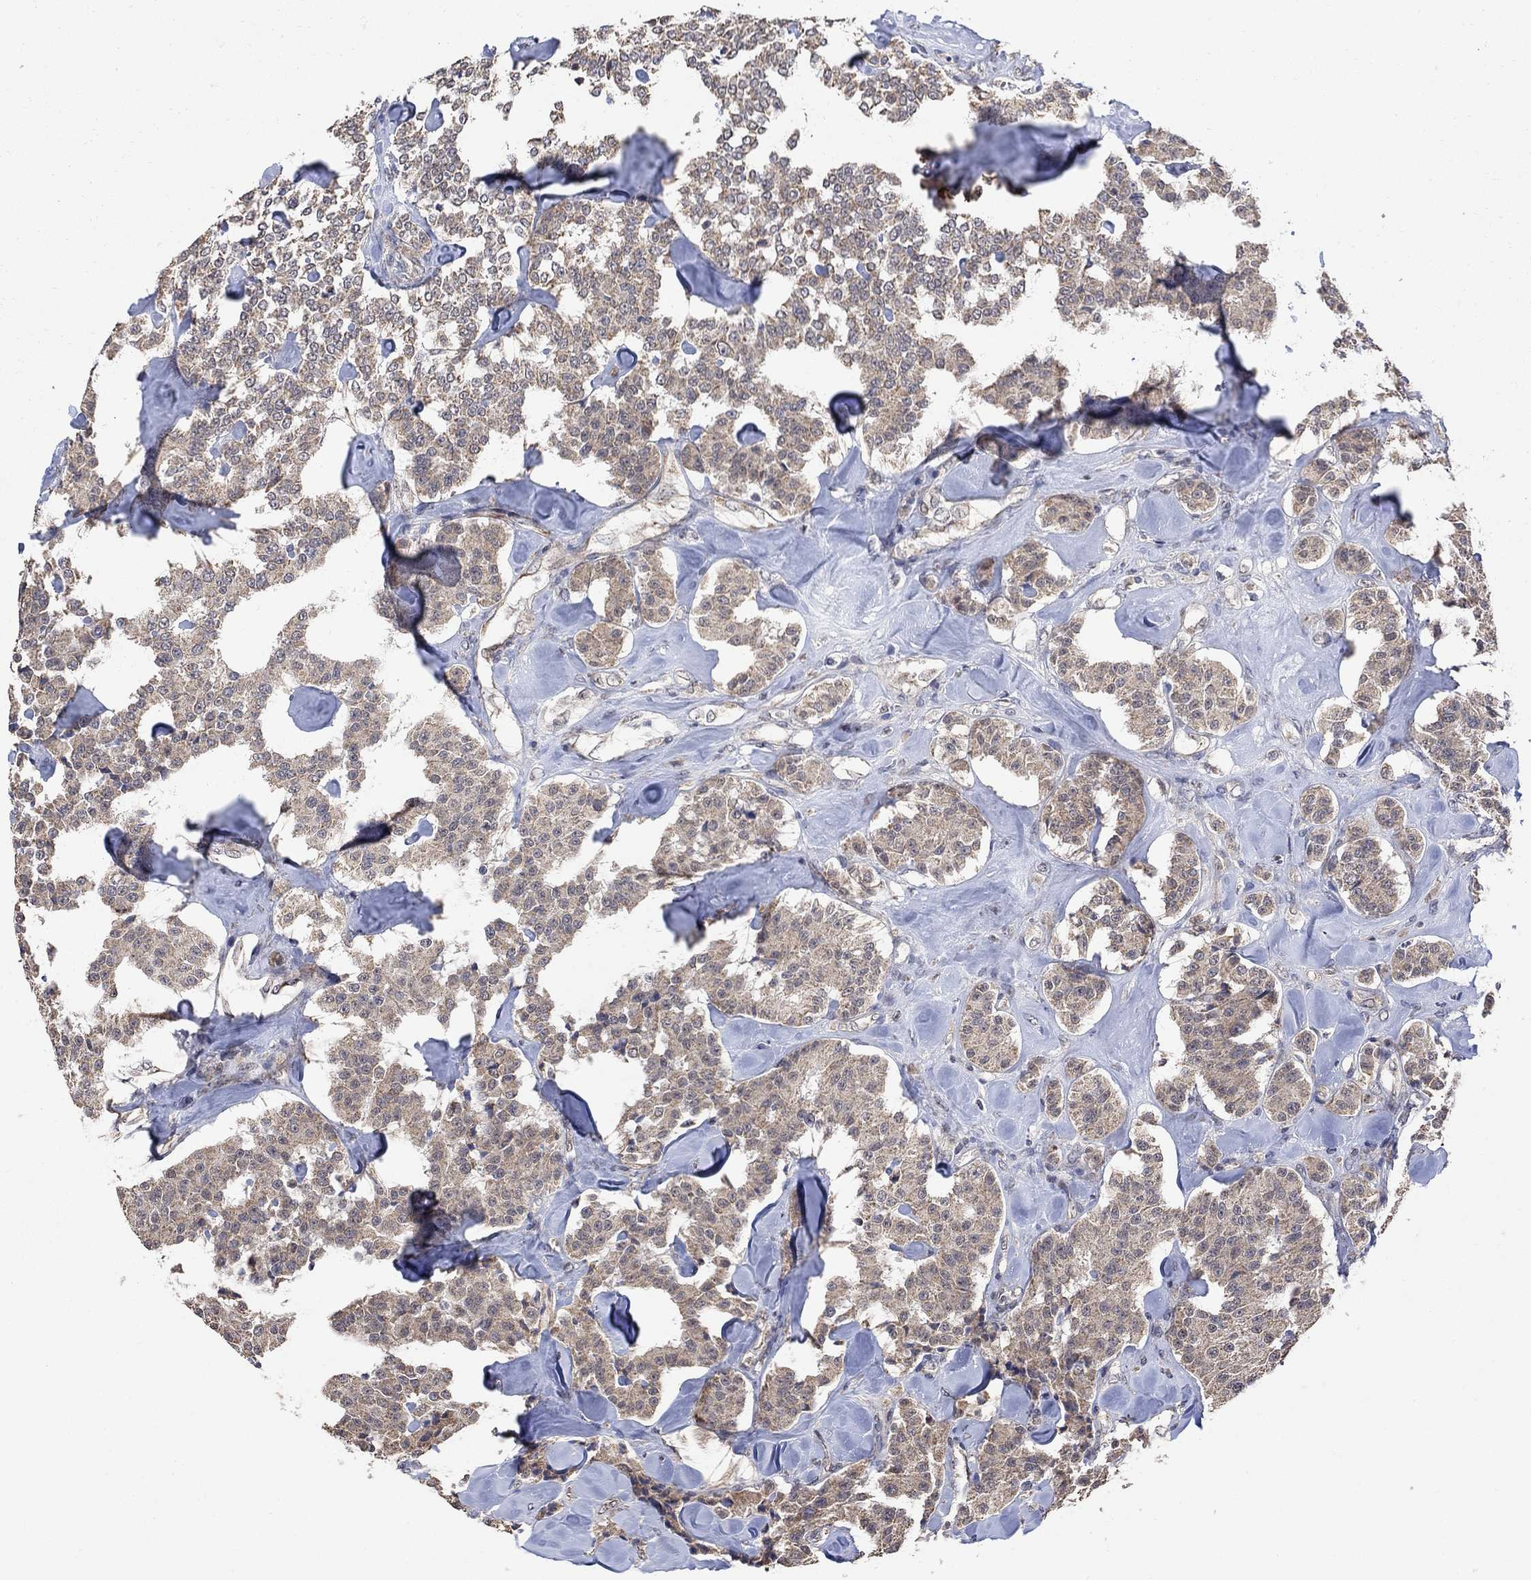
{"staining": {"intensity": "weak", "quantity": ">75%", "location": "cytoplasmic/membranous"}, "tissue": "carcinoid", "cell_type": "Tumor cells", "image_type": "cancer", "snomed": [{"axis": "morphology", "description": "Carcinoid, malignant, NOS"}, {"axis": "topography", "description": "Pancreas"}], "caption": "Tumor cells reveal low levels of weak cytoplasmic/membranous expression in approximately >75% of cells in human carcinoid.", "gene": "ANKRA2", "patient": {"sex": "male", "age": 41}}